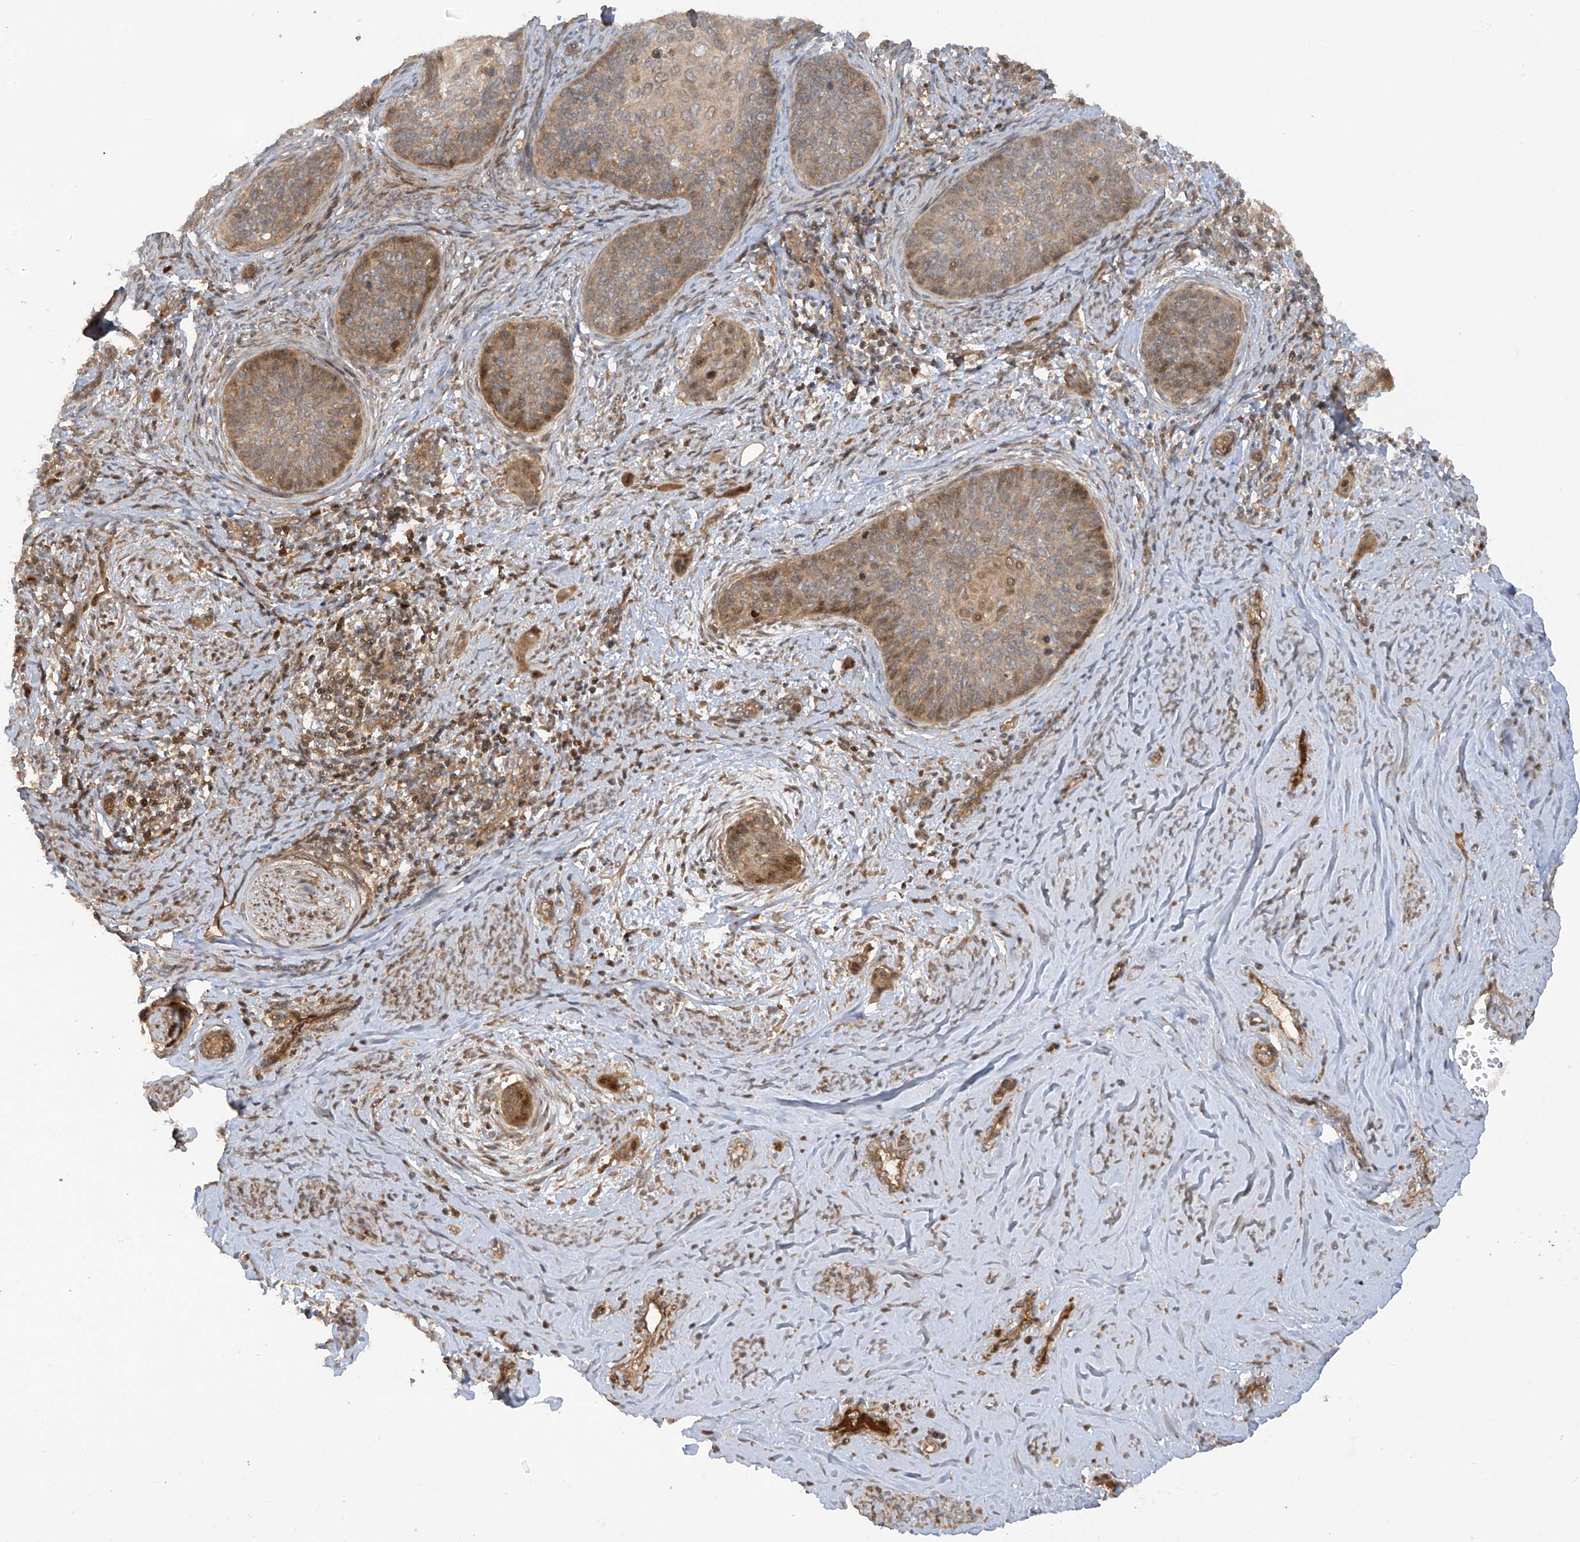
{"staining": {"intensity": "moderate", "quantity": "25%-75%", "location": "cytoplasmic/membranous"}, "tissue": "cervical cancer", "cell_type": "Tumor cells", "image_type": "cancer", "snomed": [{"axis": "morphology", "description": "Squamous cell carcinoma, NOS"}, {"axis": "topography", "description": "Cervix"}], "caption": "Brown immunohistochemical staining in cervical squamous cell carcinoma shows moderate cytoplasmic/membranous expression in approximately 25%-75% of tumor cells.", "gene": "ENTR1", "patient": {"sex": "female", "age": 33}}